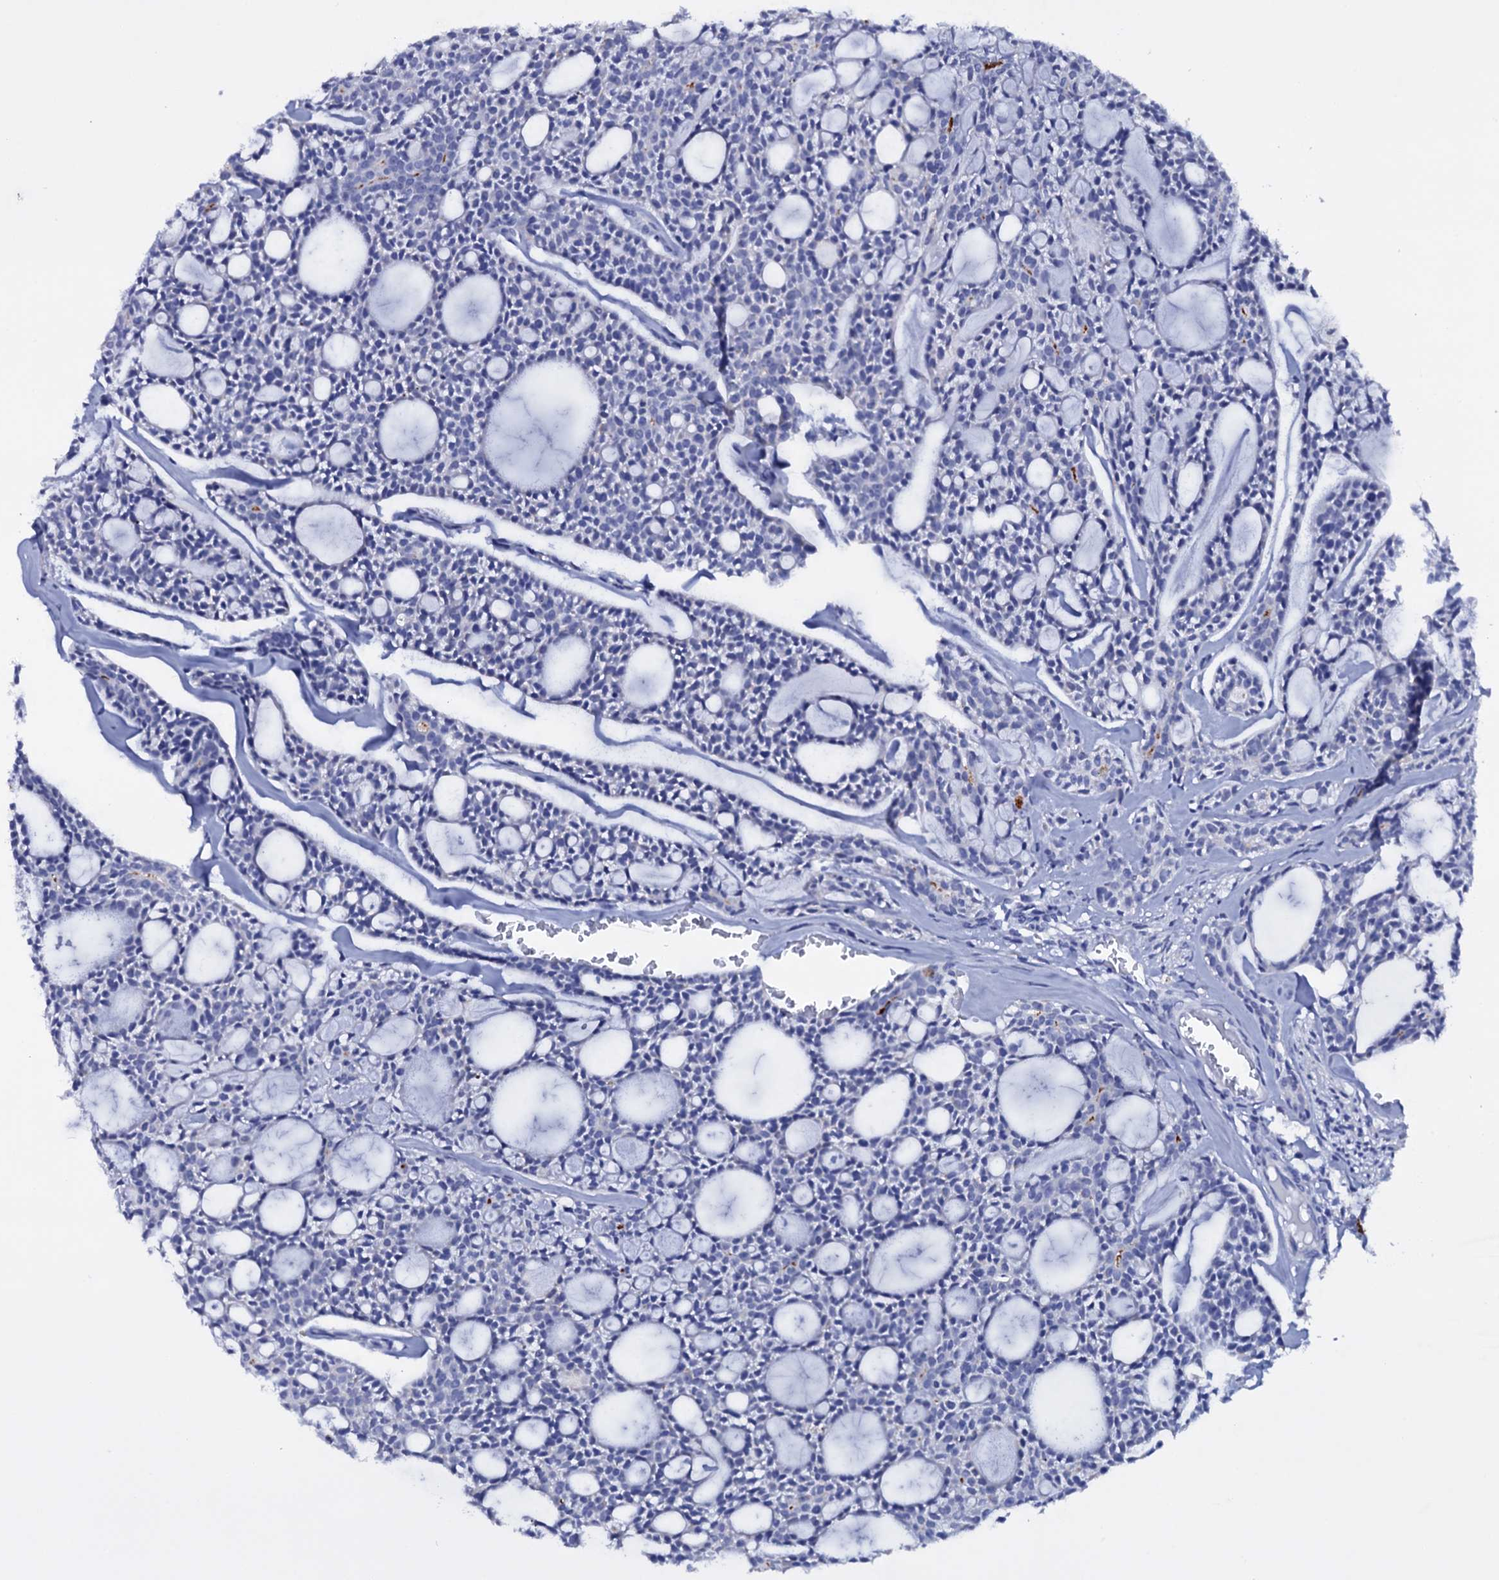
{"staining": {"intensity": "negative", "quantity": "none", "location": "none"}, "tissue": "head and neck cancer", "cell_type": "Tumor cells", "image_type": "cancer", "snomed": [{"axis": "morphology", "description": "Adenocarcinoma, NOS"}, {"axis": "topography", "description": "Salivary gland"}, {"axis": "topography", "description": "Head-Neck"}], "caption": "Immunohistochemical staining of human adenocarcinoma (head and neck) displays no significant expression in tumor cells.", "gene": "ITPRID2", "patient": {"sex": "male", "age": 55}}